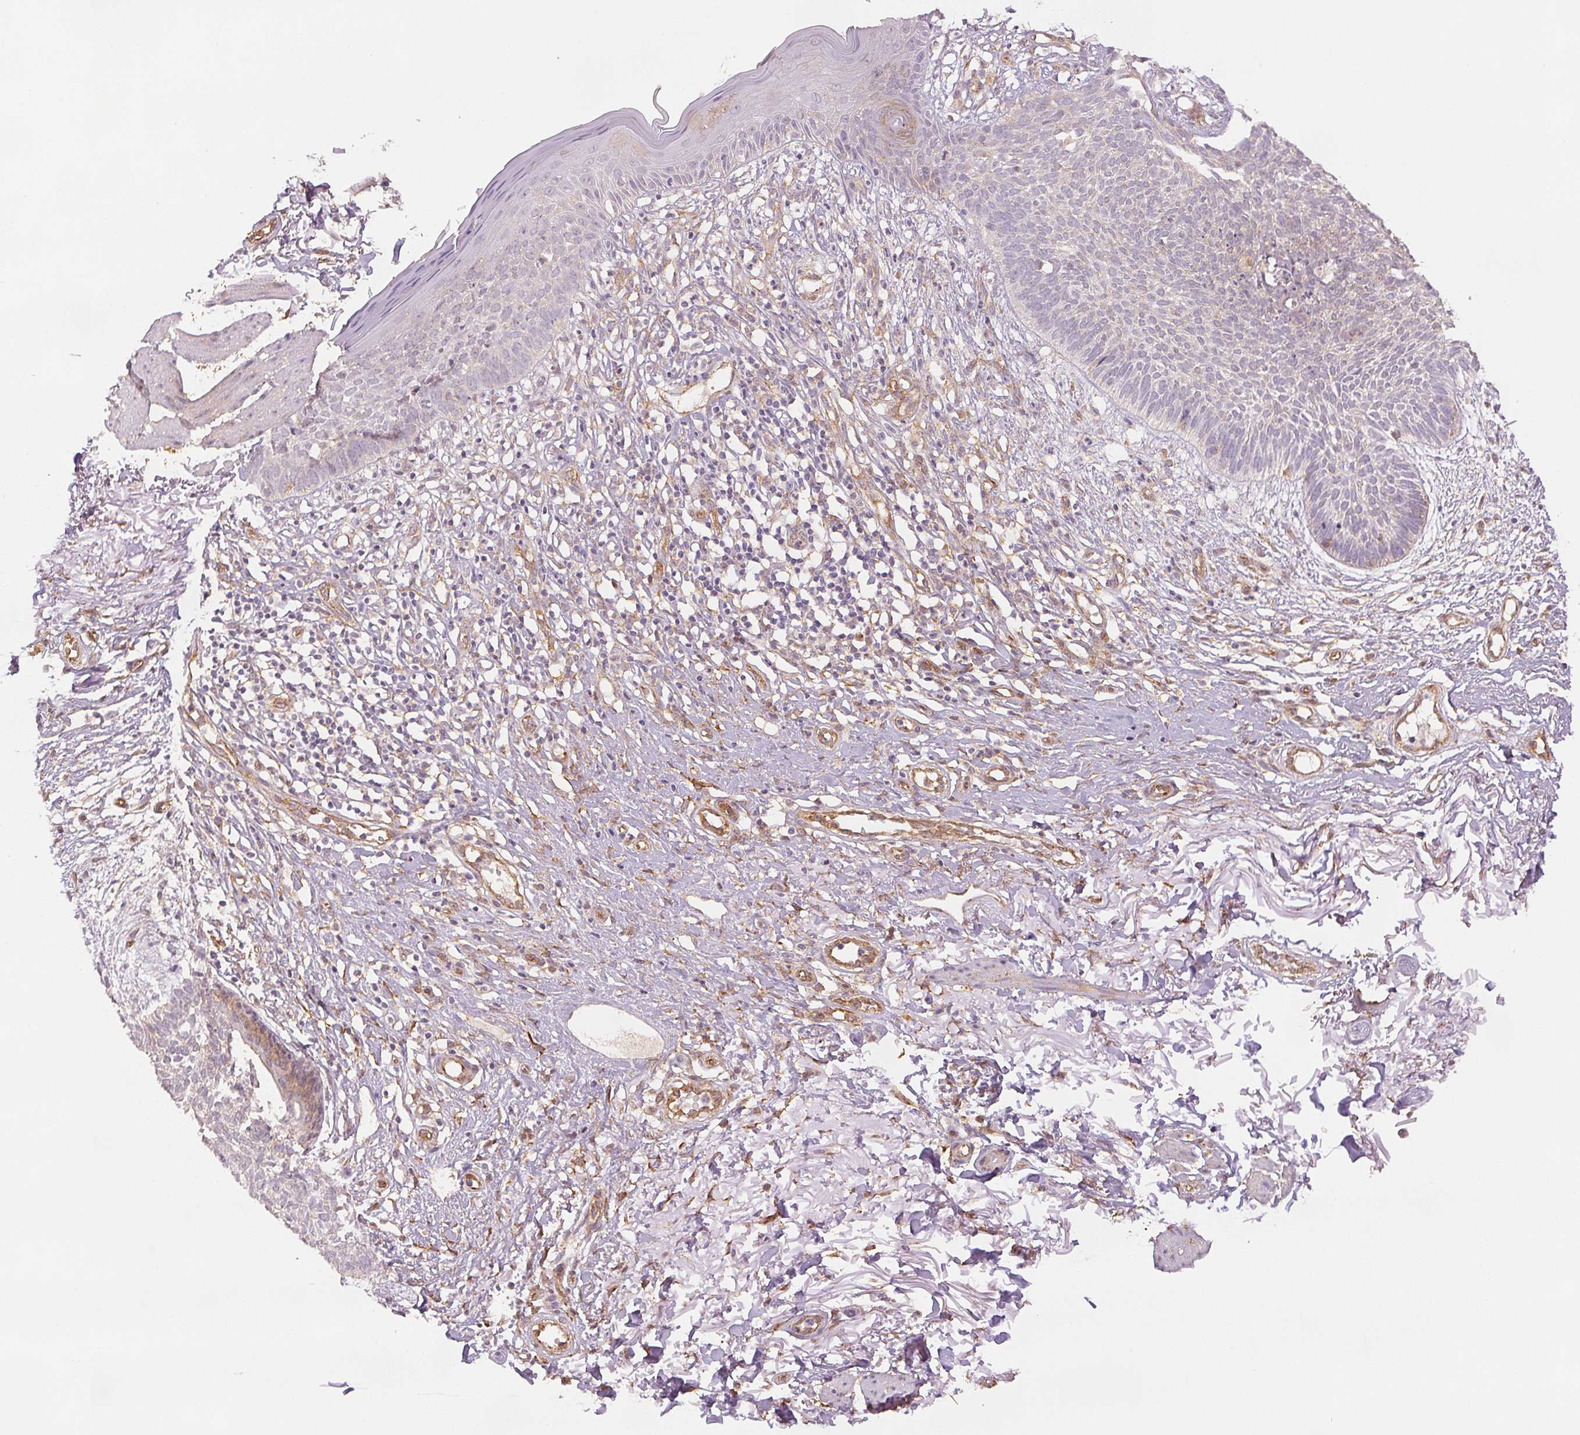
{"staining": {"intensity": "negative", "quantity": "none", "location": "none"}, "tissue": "skin cancer", "cell_type": "Tumor cells", "image_type": "cancer", "snomed": [{"axis": "morphology", "description": "Basal cell carcinoma"}, {"axis": "topography", "description": "Skin"}], "caption": "DAB immunohistochemical staining of skin basal cell carcinoma exhibits no significant staining in tumor cells. The staining is performed using DAB brown chromogen with nuclei counter-stained in using hematoxylin.", "gene": "DIAPH2", "patient": {"sex": "female", "age": 84}}